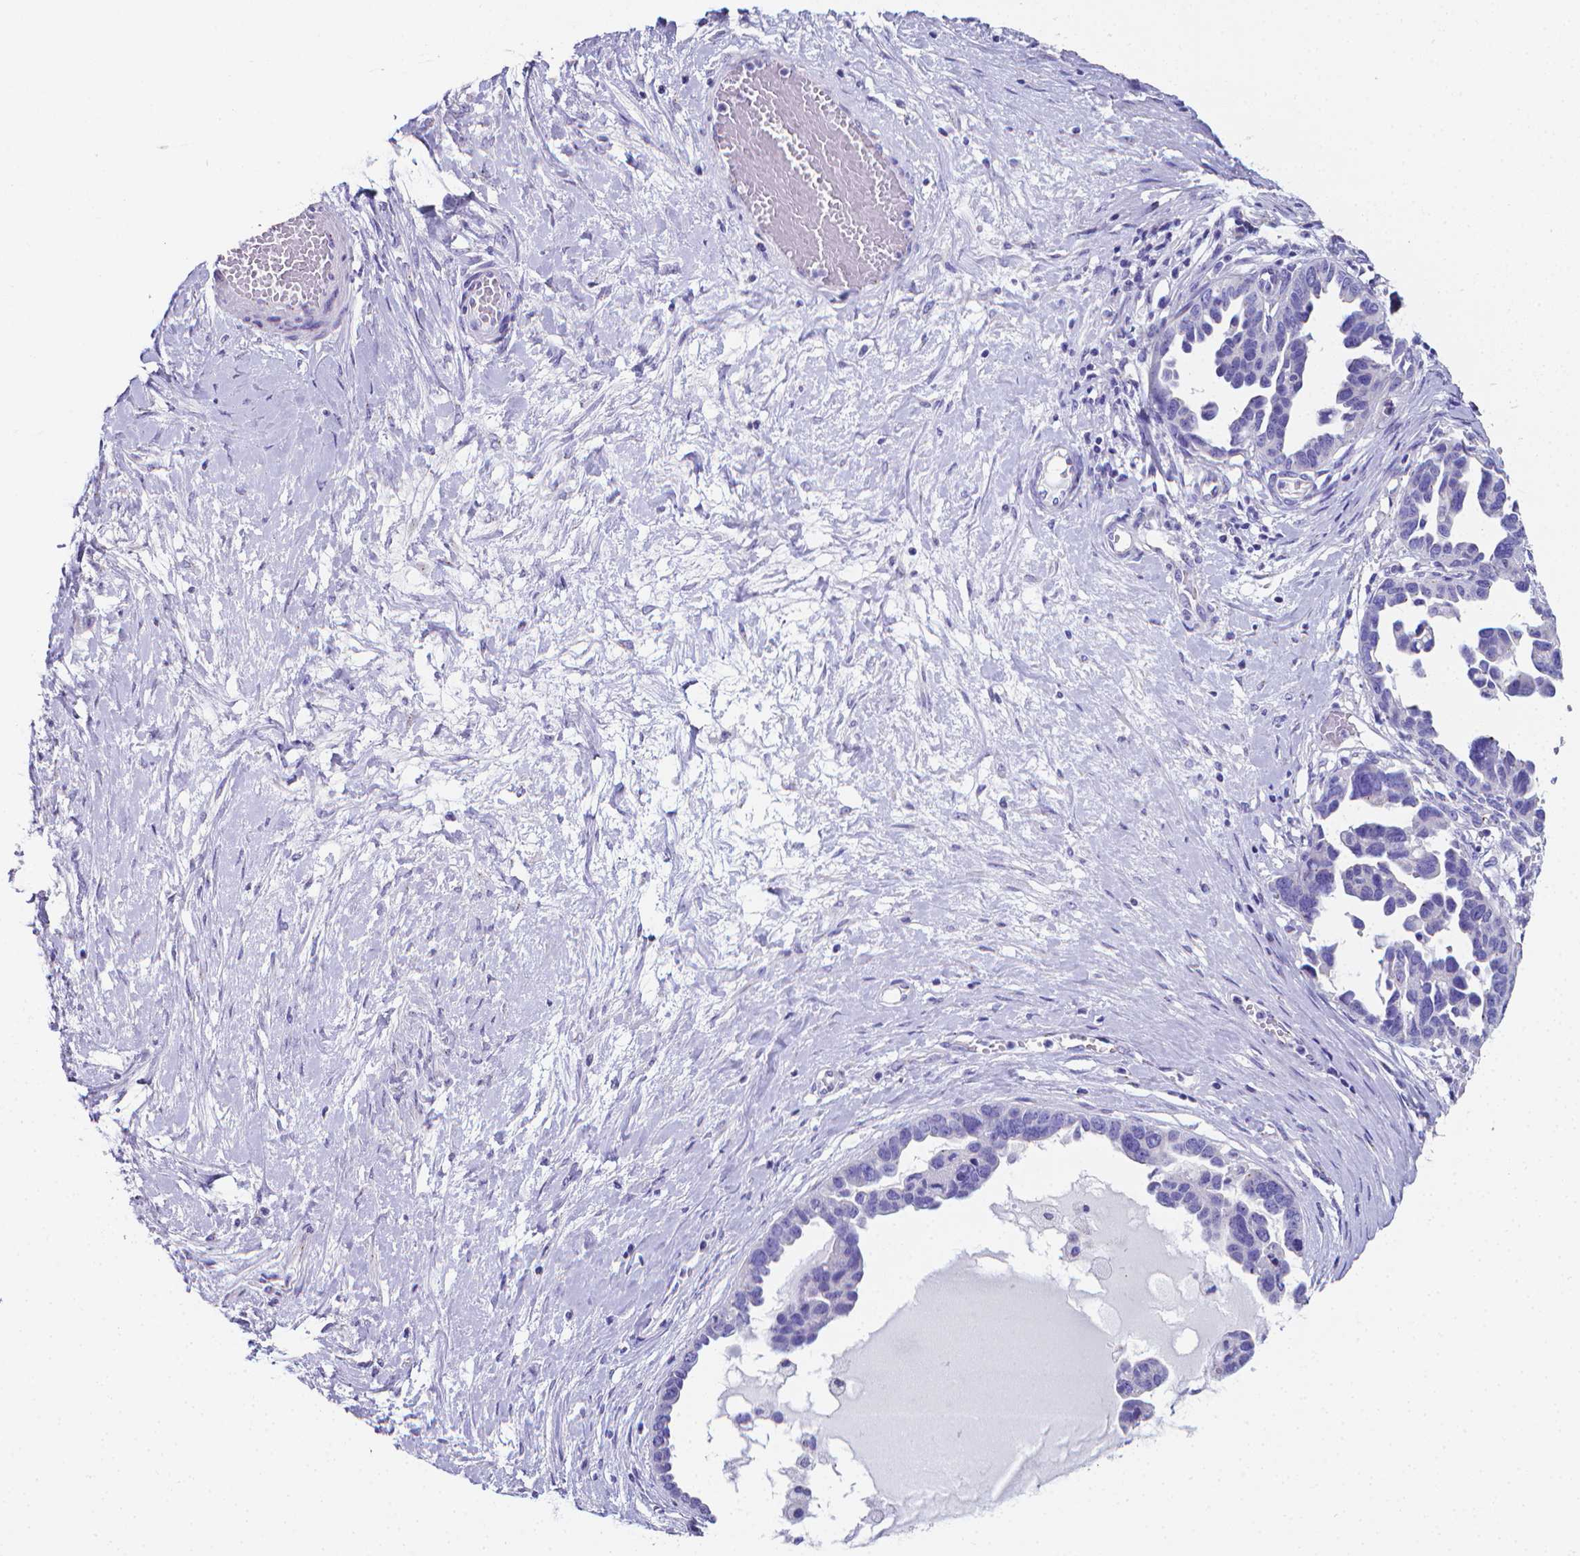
{"staining": {"intensity": "negative", "quantity": "none", "location": "none"}, "tissue": "ovarian cancer", "cell_type": "Tumor cells", "image_type": "cancer", "snomed": [{"axis": "morphology", "description": "Cystadenocarcinoma, serous, NOS"}, {"axis": "topography", "description": "Ovary"}], "caption": "An immunohistochemistry image of serous cystadenocarcinoma (ovarian) is shown. There is no staining in tumor cells of serous cystadenocarcinoma (ovarian).", "gene": "LRRC73", "patient": {"sex": "female", "age": 54}}